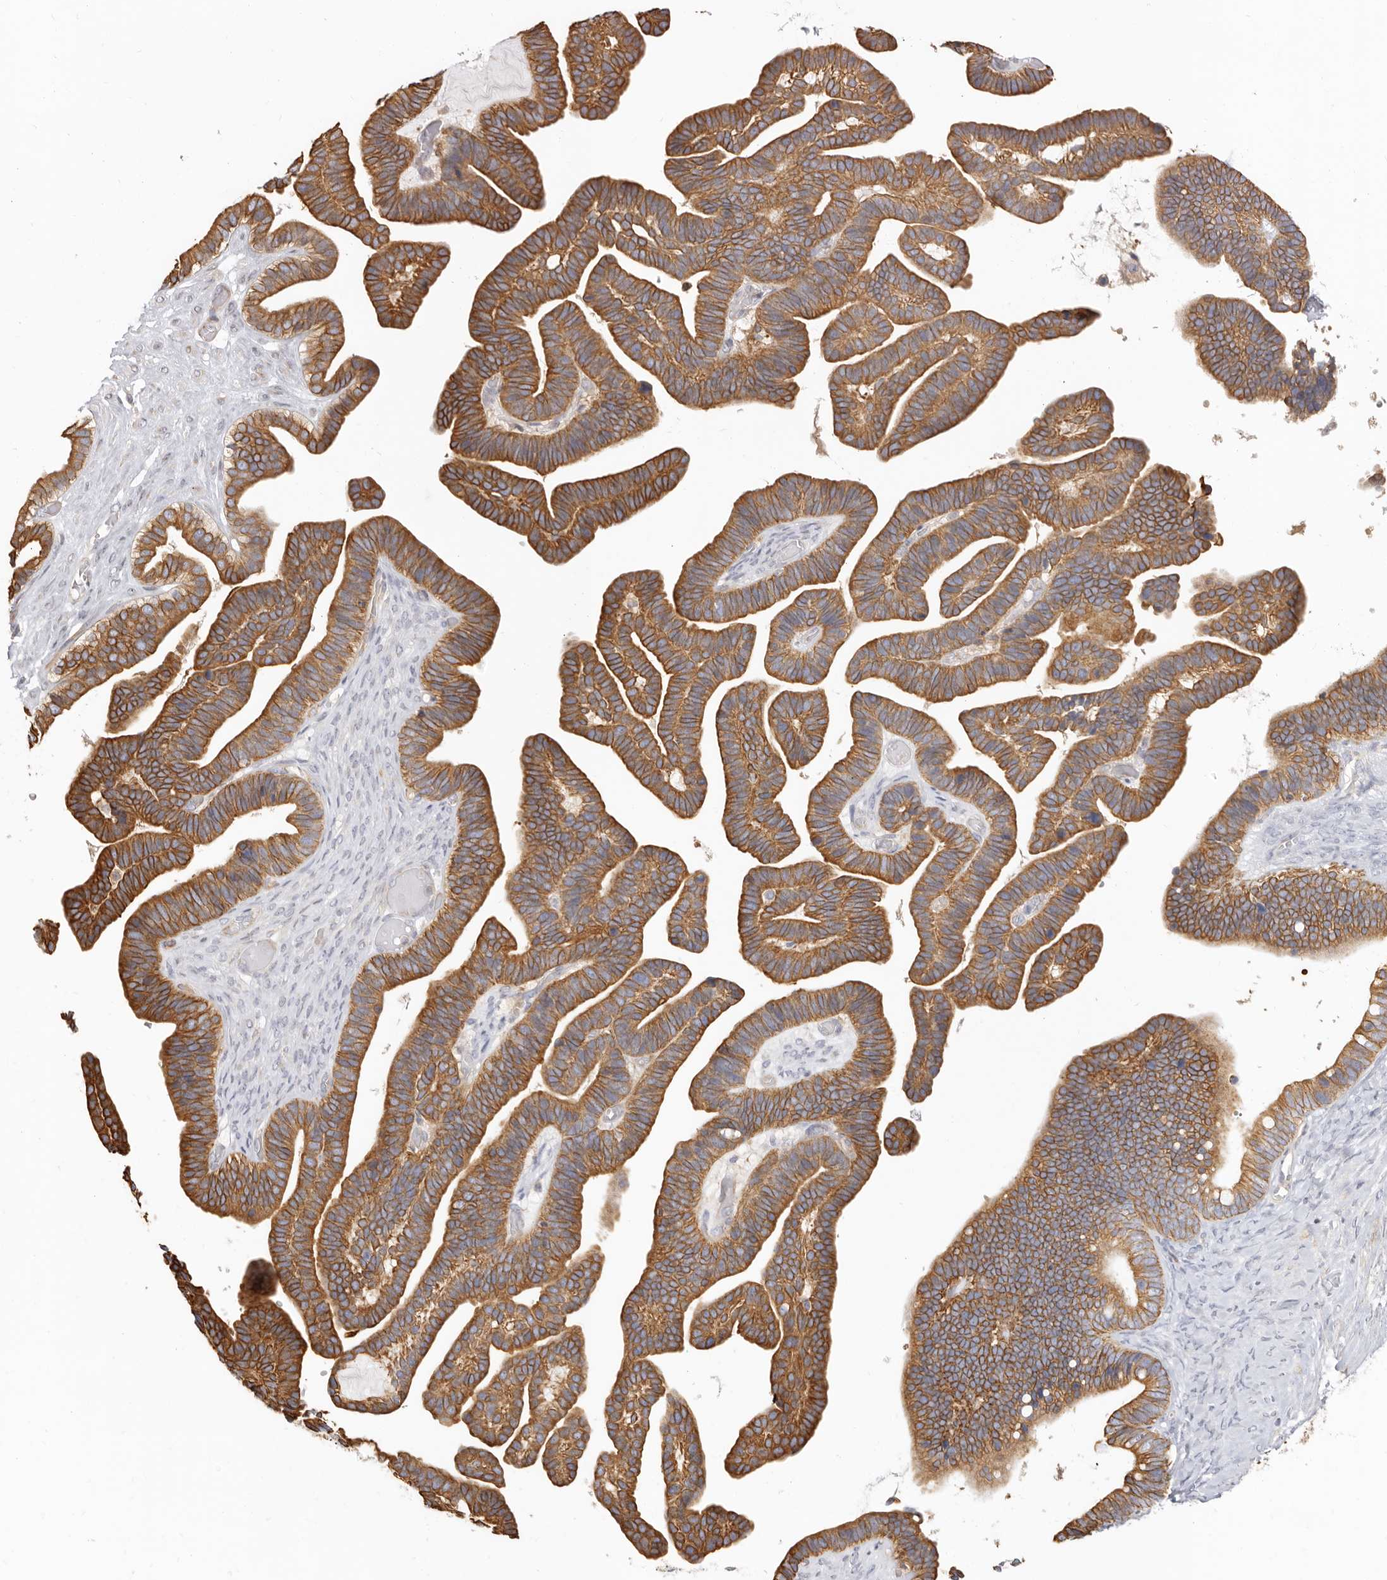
{"staining": {"intensity": "moderate", "quantity": ">75%", "location": "cytoplasmic/membranous"}, "tissue": "ovarian cancer", "cell_type": "Tumor cells", "image_type": "cancer", "snomed": [{"axis": "morphology", "description": "Cystadenocarcinoma, serous, NOS"}, {"axis": "topography", "description": "Ovary"}], "caption": "IHC histopathology image of ovarian serous cystadenocarcinoma stained for a protein (brown), which shows medium levels of moderate cytoplasmic/membranous positivity in approximately >75% of tumor cells.", "gene": "NIBAN1", "patient": {"sex": "female", "age": 56}}